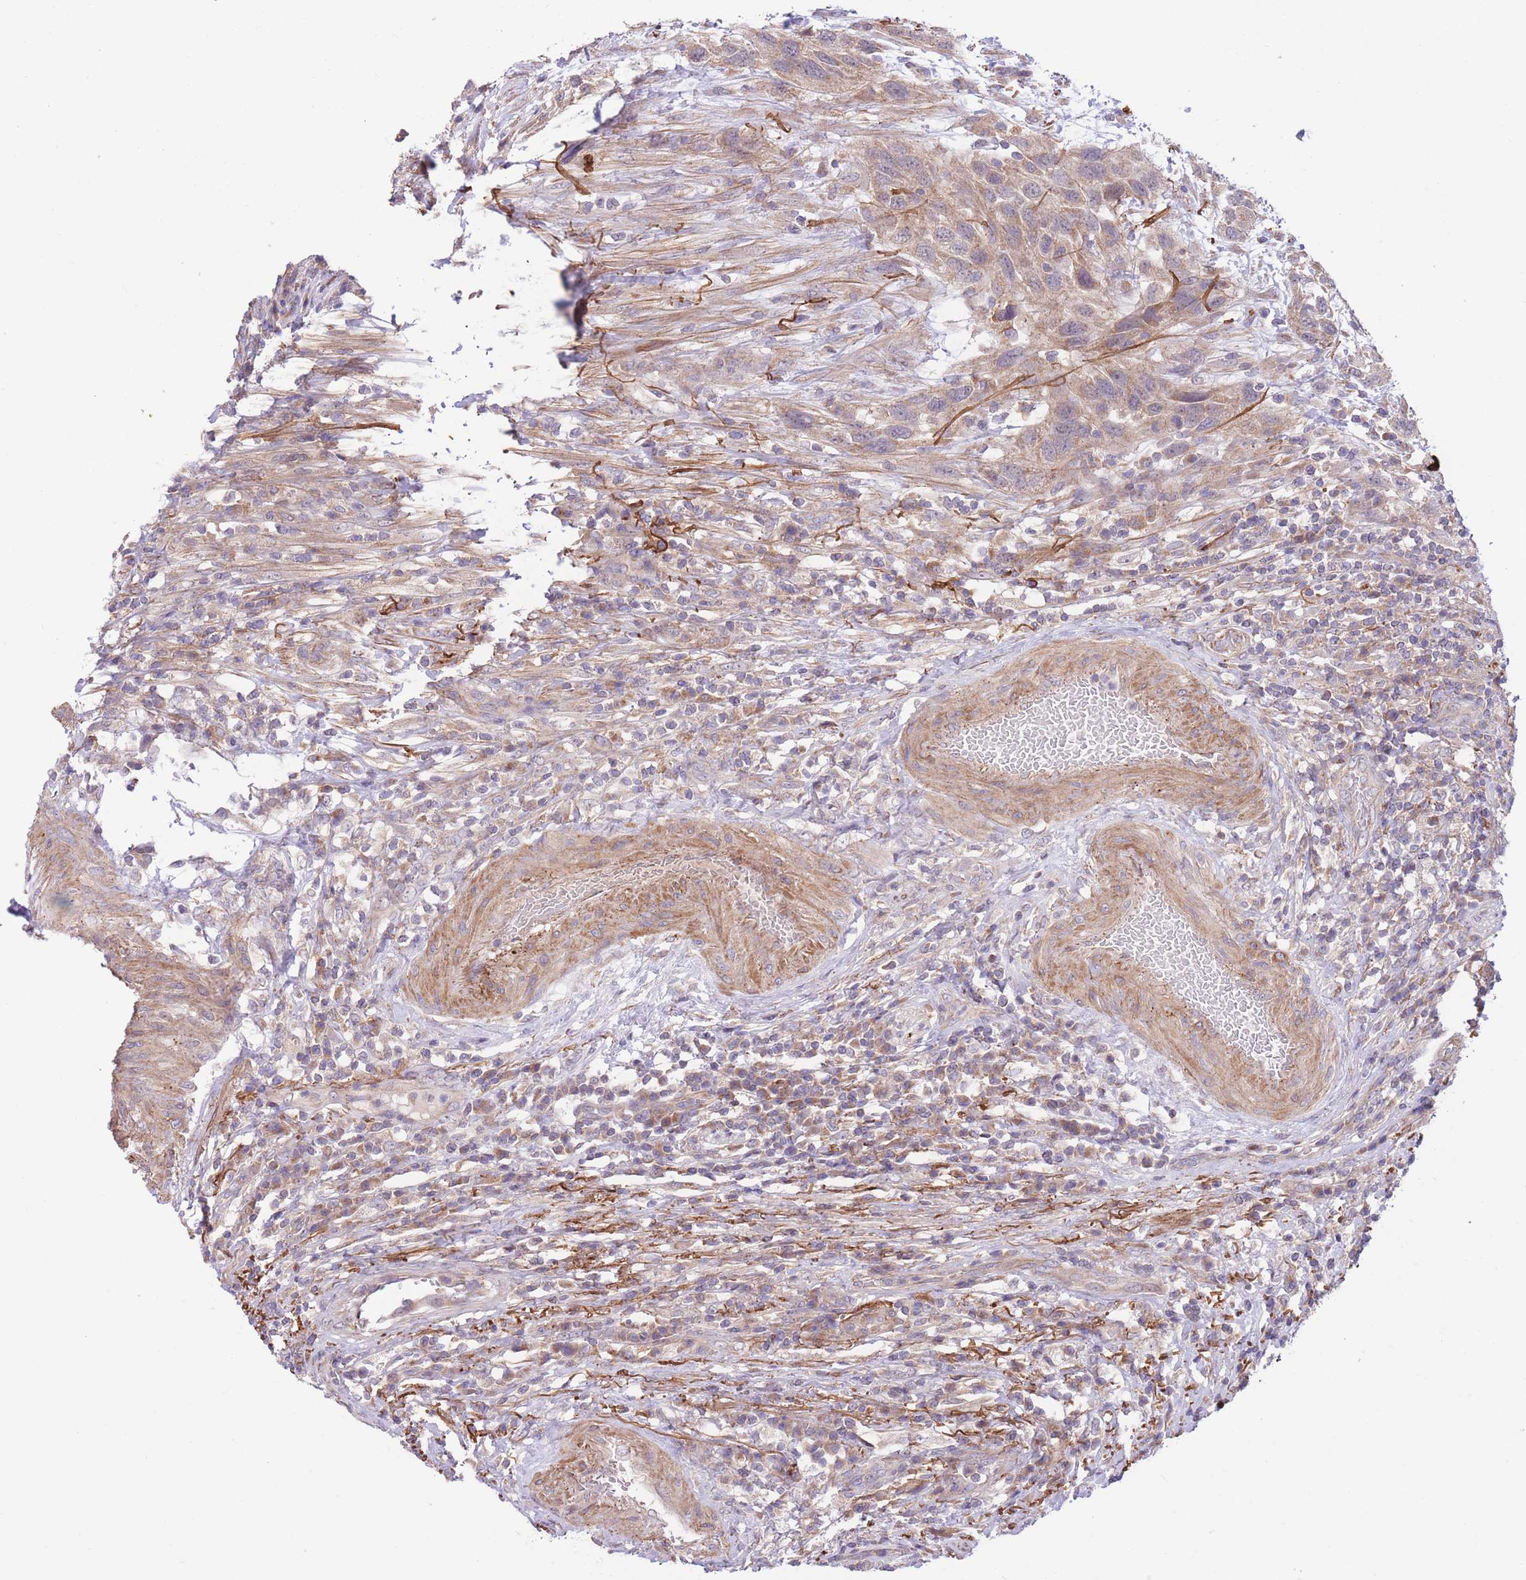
{"staining": {"intensity": "weak", "quantity": ">75%", "location": "cytoplasmic/membranous"}, "tissue": "urothelial cancer", "cell_type": "Tumor cells", "image_type": "cancer", "snomed": [{"axis": "morphology", "description": "Urothelial carcinoma, High grade"}, {"axis": "topography", "description": "Urinary bladder"}], "caption": "Protein positivity by immunohistochemistry shows weak cytoplasmic/membranous expression in approximately >75% of tumor cells in high-grade urothelial carcinoma. The staining was performed using DAB, with brown indicating positive protein expression. Nuclei are stained blue with hematoxylin.", "gene": "ATP13A2", "patient": {"sex": "female", "age": 70}}